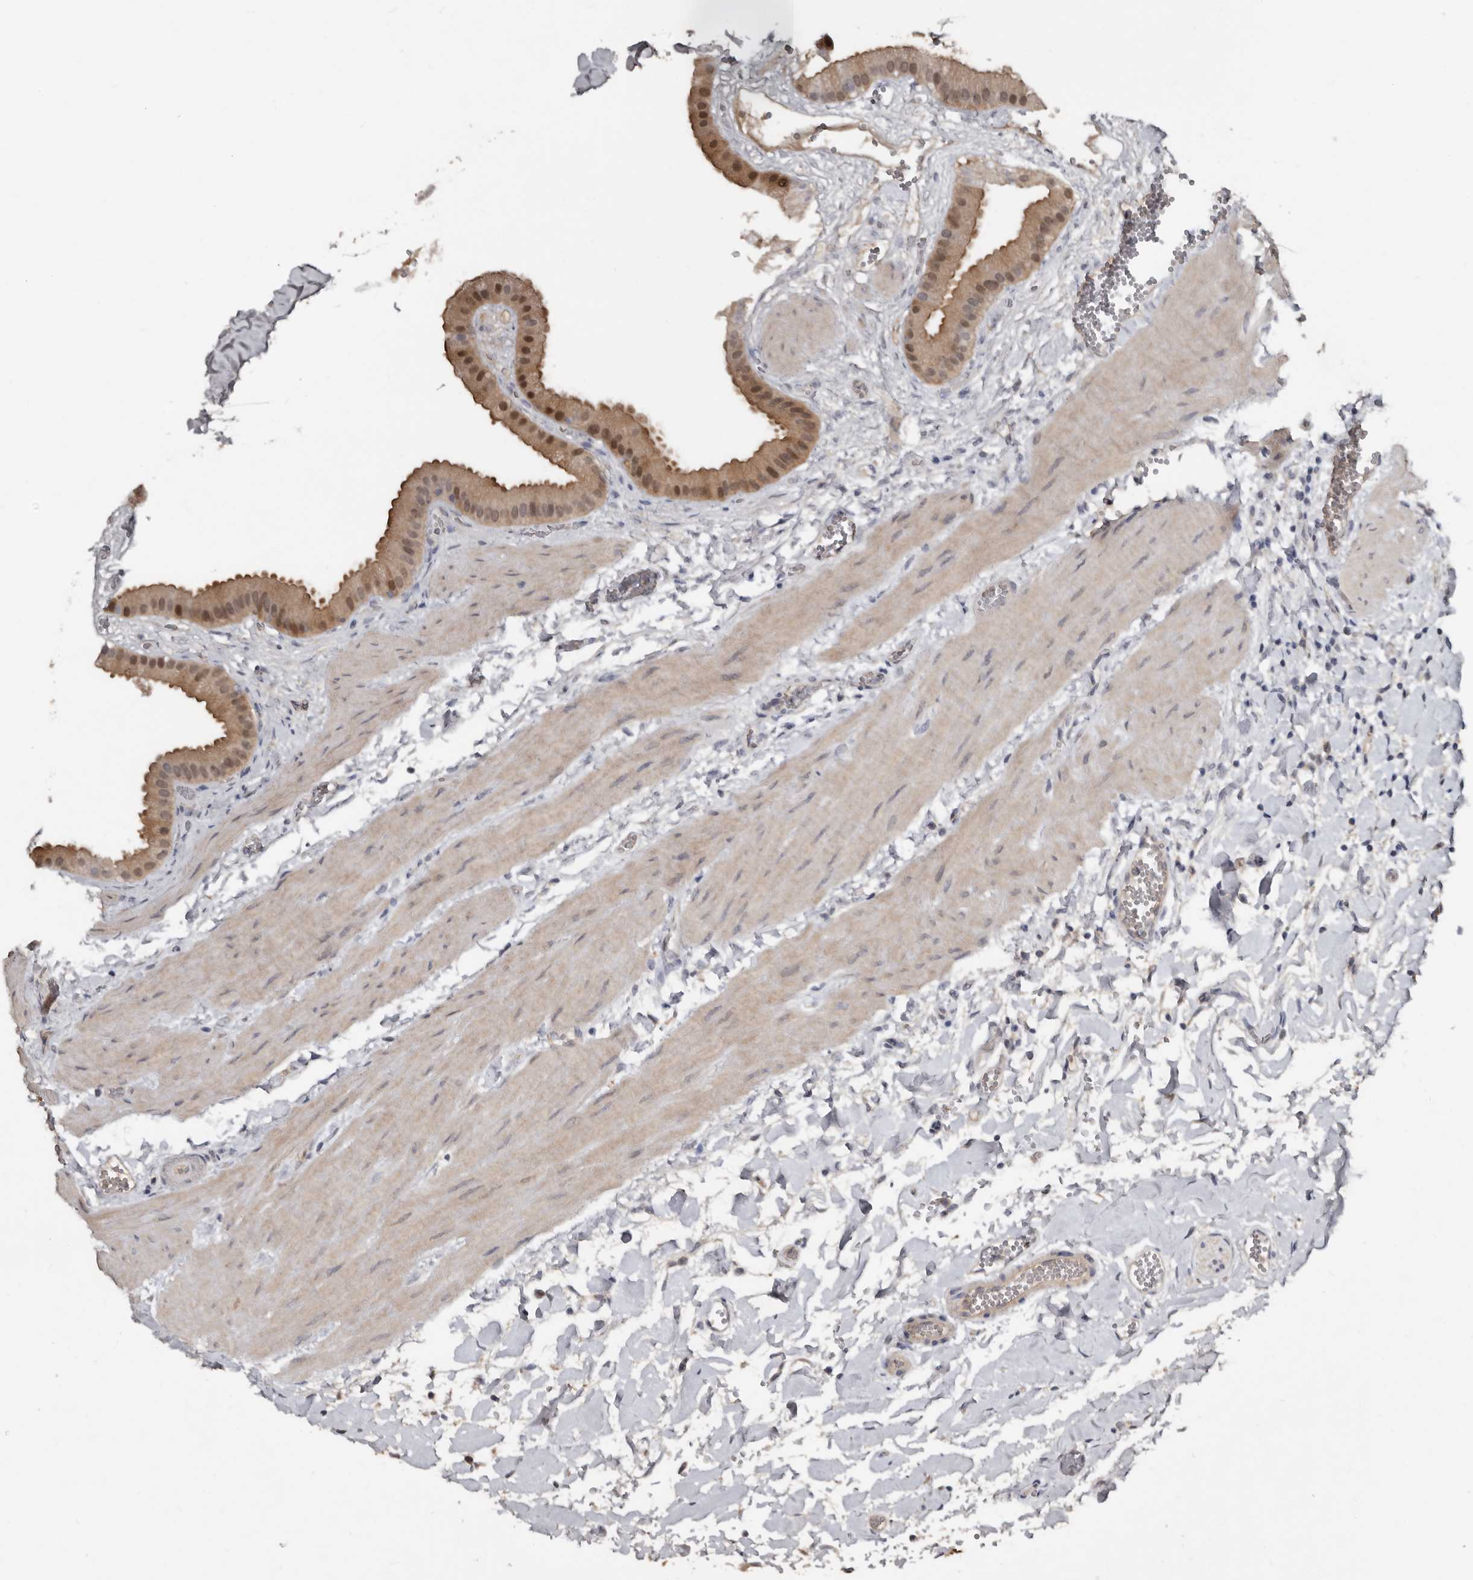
{"staining": {"intensity": "moderate", "quantity": ">75%", "location": "cytoplasmic/membranous,nuclear"}, "tissue": "gallbladder", "cell_type": "Glandular cells", "image_type": "normal", "snomed": [{"axis": "morphology", "description": "Normal tissue, NOS"}, {"axis": "topography", "description": "Gallbladder"}], "caption": "This photomicrograph demonstrates immunohistochemistry (IHC) staining of benign gallbladder, with medium moderate cytoplasmic/membranous,nuclear positivity in approximately >75% of glandular cells.", "gene": "RBKS", "patient": {"sex": "male", "age": 55}}